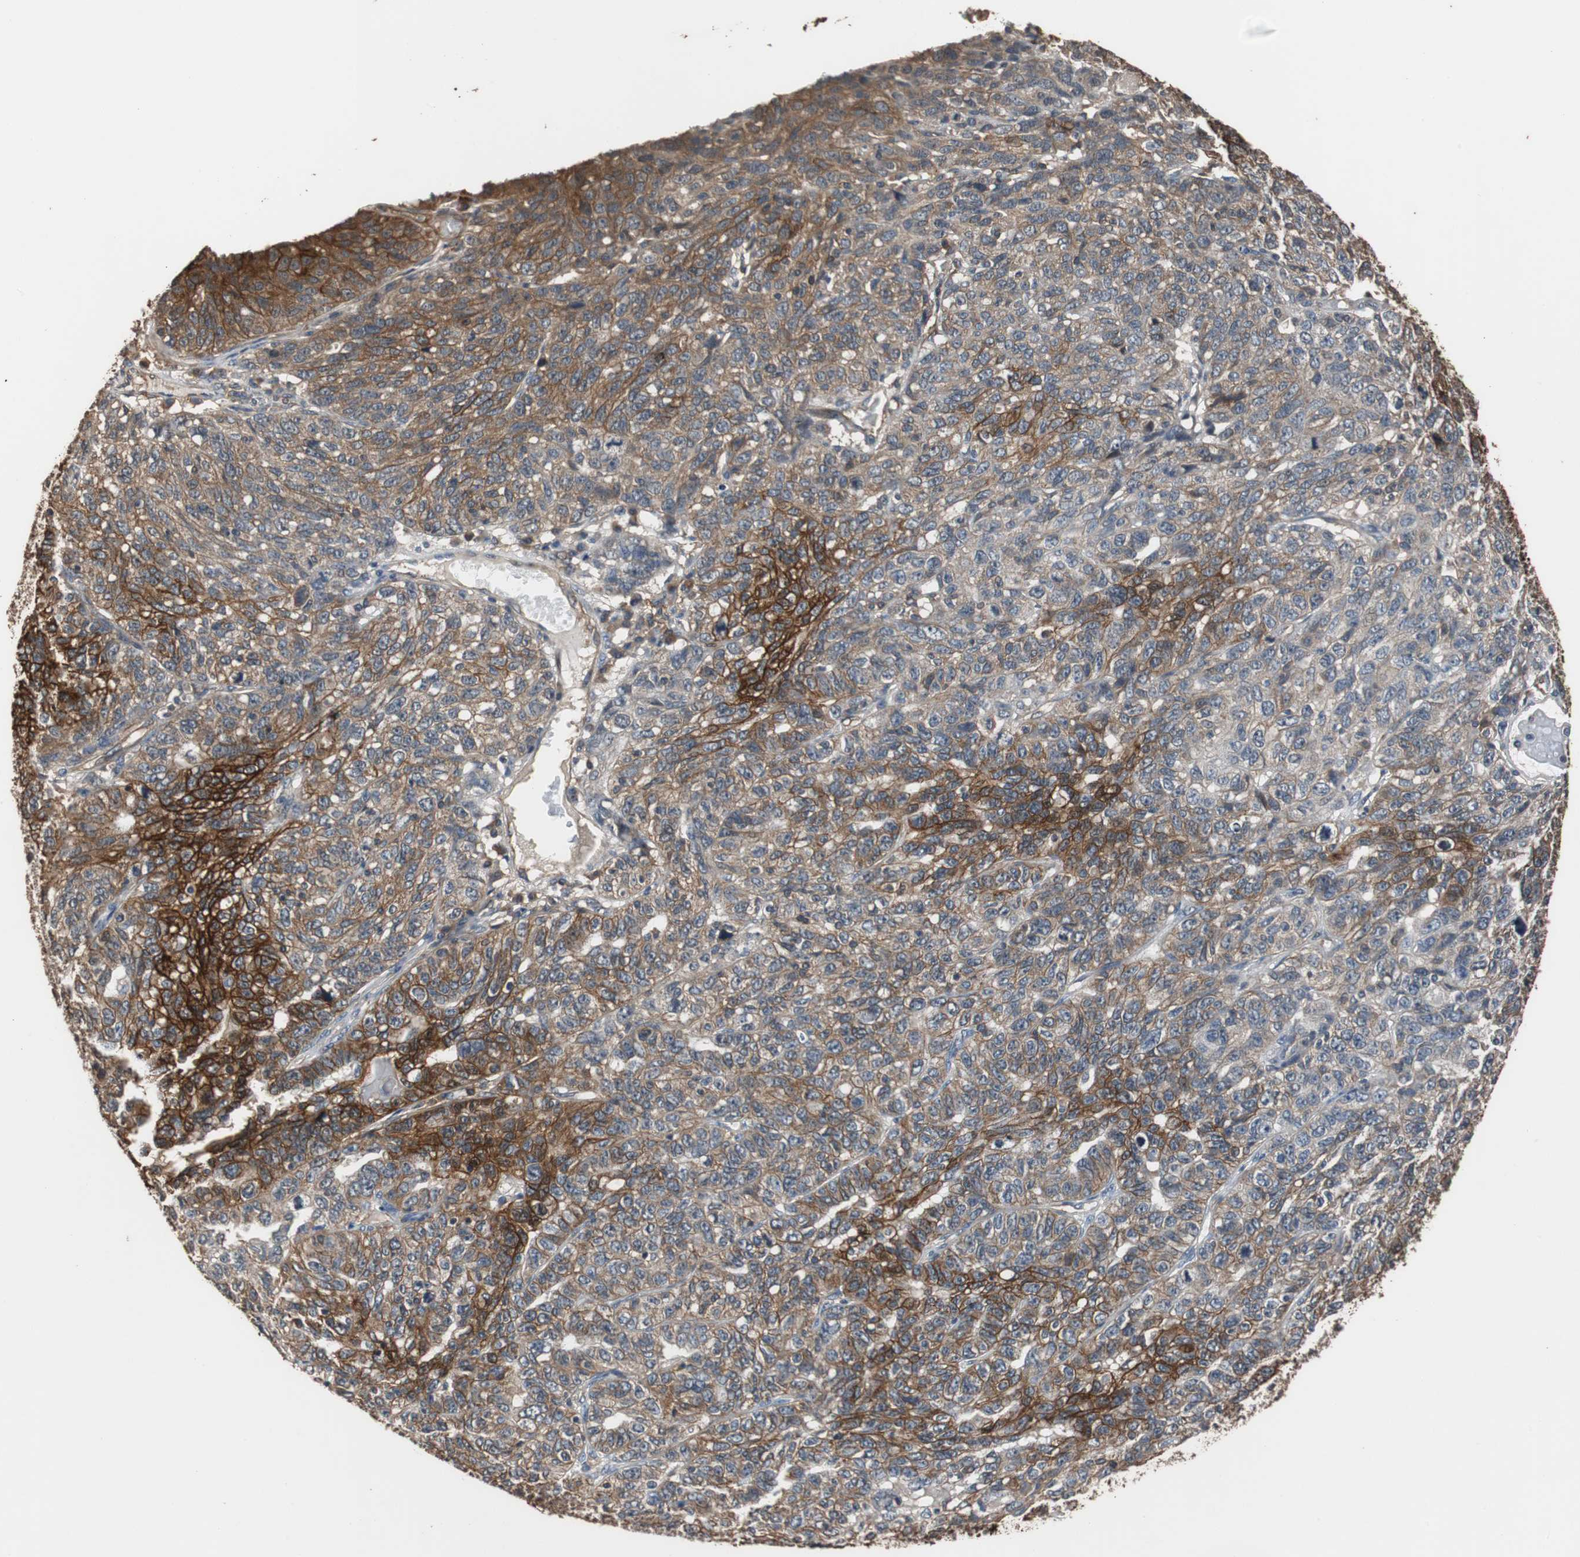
{"staining": {"intensity": "strong", "quantity": "25%-75%", "location": "cytoplasmic/membranous"}, "tissue": "ovarian cancer", "cell_type": "Tumor cells", "image_type": "cancer", "snomed": [{"axis": "morphology", "description": "Cystadenocarcinoma, serous, NOS"}, {"axis": "topography", "description": "Ovary"}], "caption": "A high amount of strong cytoplasmic/membranous staining is identified in approximately 25%-75% of tumor cells in serous cystadenocarcinoma (ovarian) tissue. (Brightfield microscopy of DAB IHC at high magnification).", "gene": "NDRG1", "patient": {"sex": "female", "age": 71}}